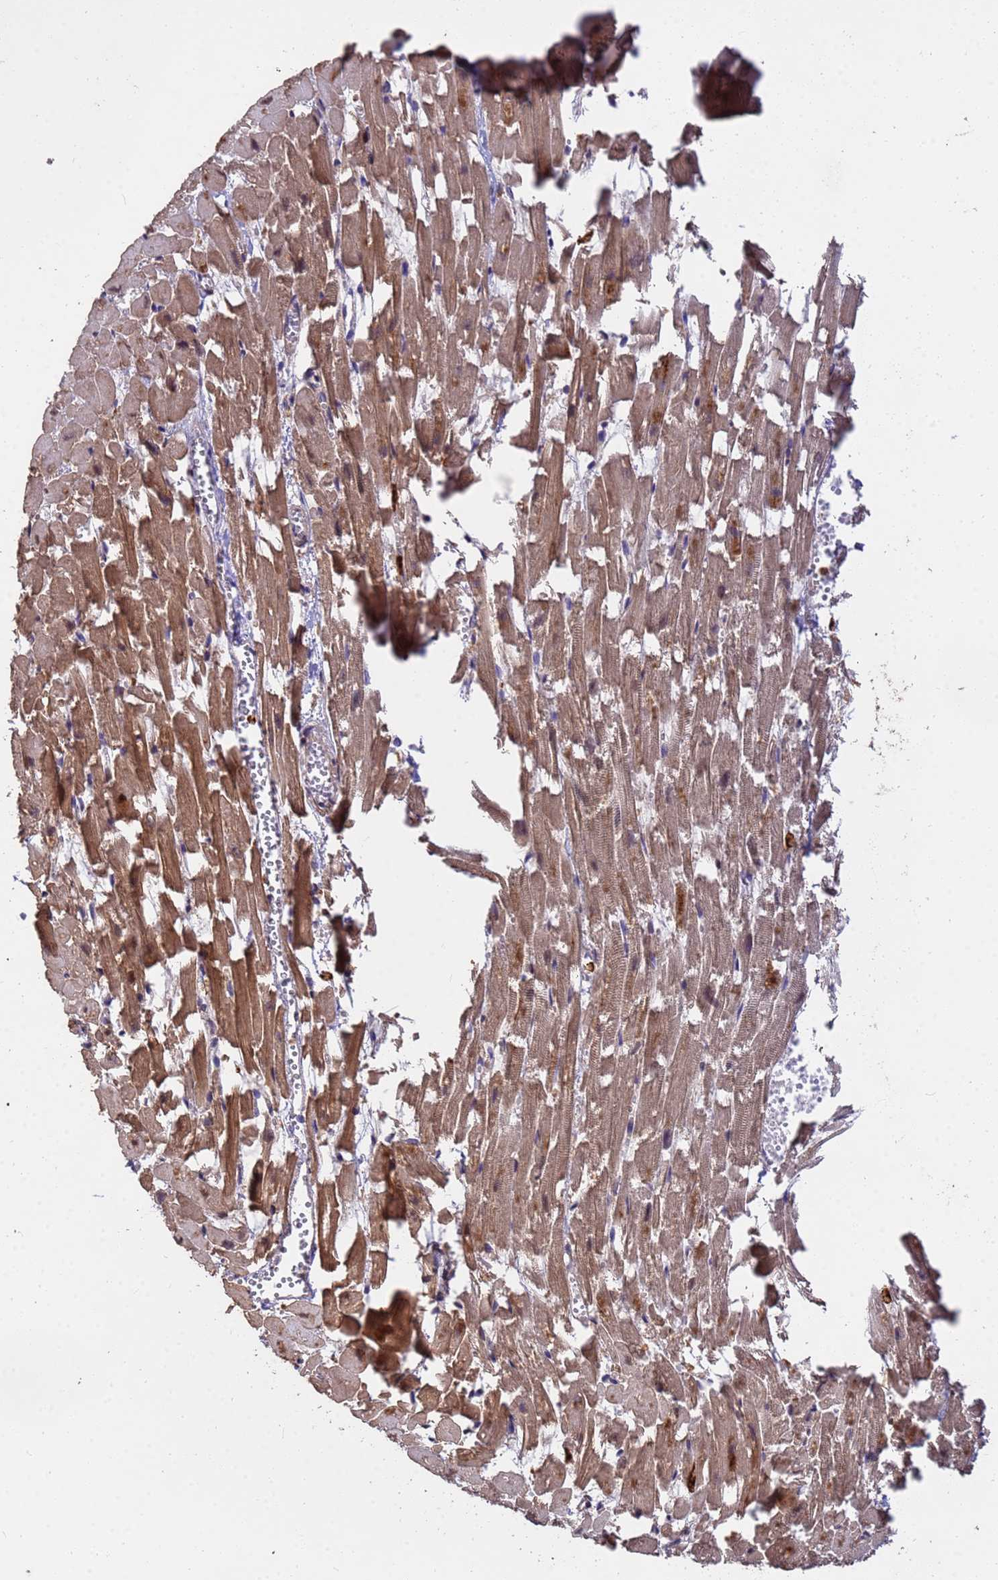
{"staining": {"intensity": "moderate", "quantity": ">75%", "location": "cytoplasmic/membranous"}, "tissue": "heart muscle", "cell_type": "Cardiomyocytes", "image_type": "normal", "snomed": [{"axis": "morphology", "description": "Normal tissue, NOS"}, {"axis": "topography", "description": "Heart"}], "caption": "Immunohistochemical staining of normal heart muscle reveals >75% levels of moderate cytoplasmic/membranous protein expression in about >75% of cardiomyocytes. Using DAB (3,3'-diaminobenzidine) (brown) and hematoxylin (blue) stains, captured at high magnification using brightfield microscopy.", "gene": "ZNF619", "patient": {"sex": "female", "age": 64}}